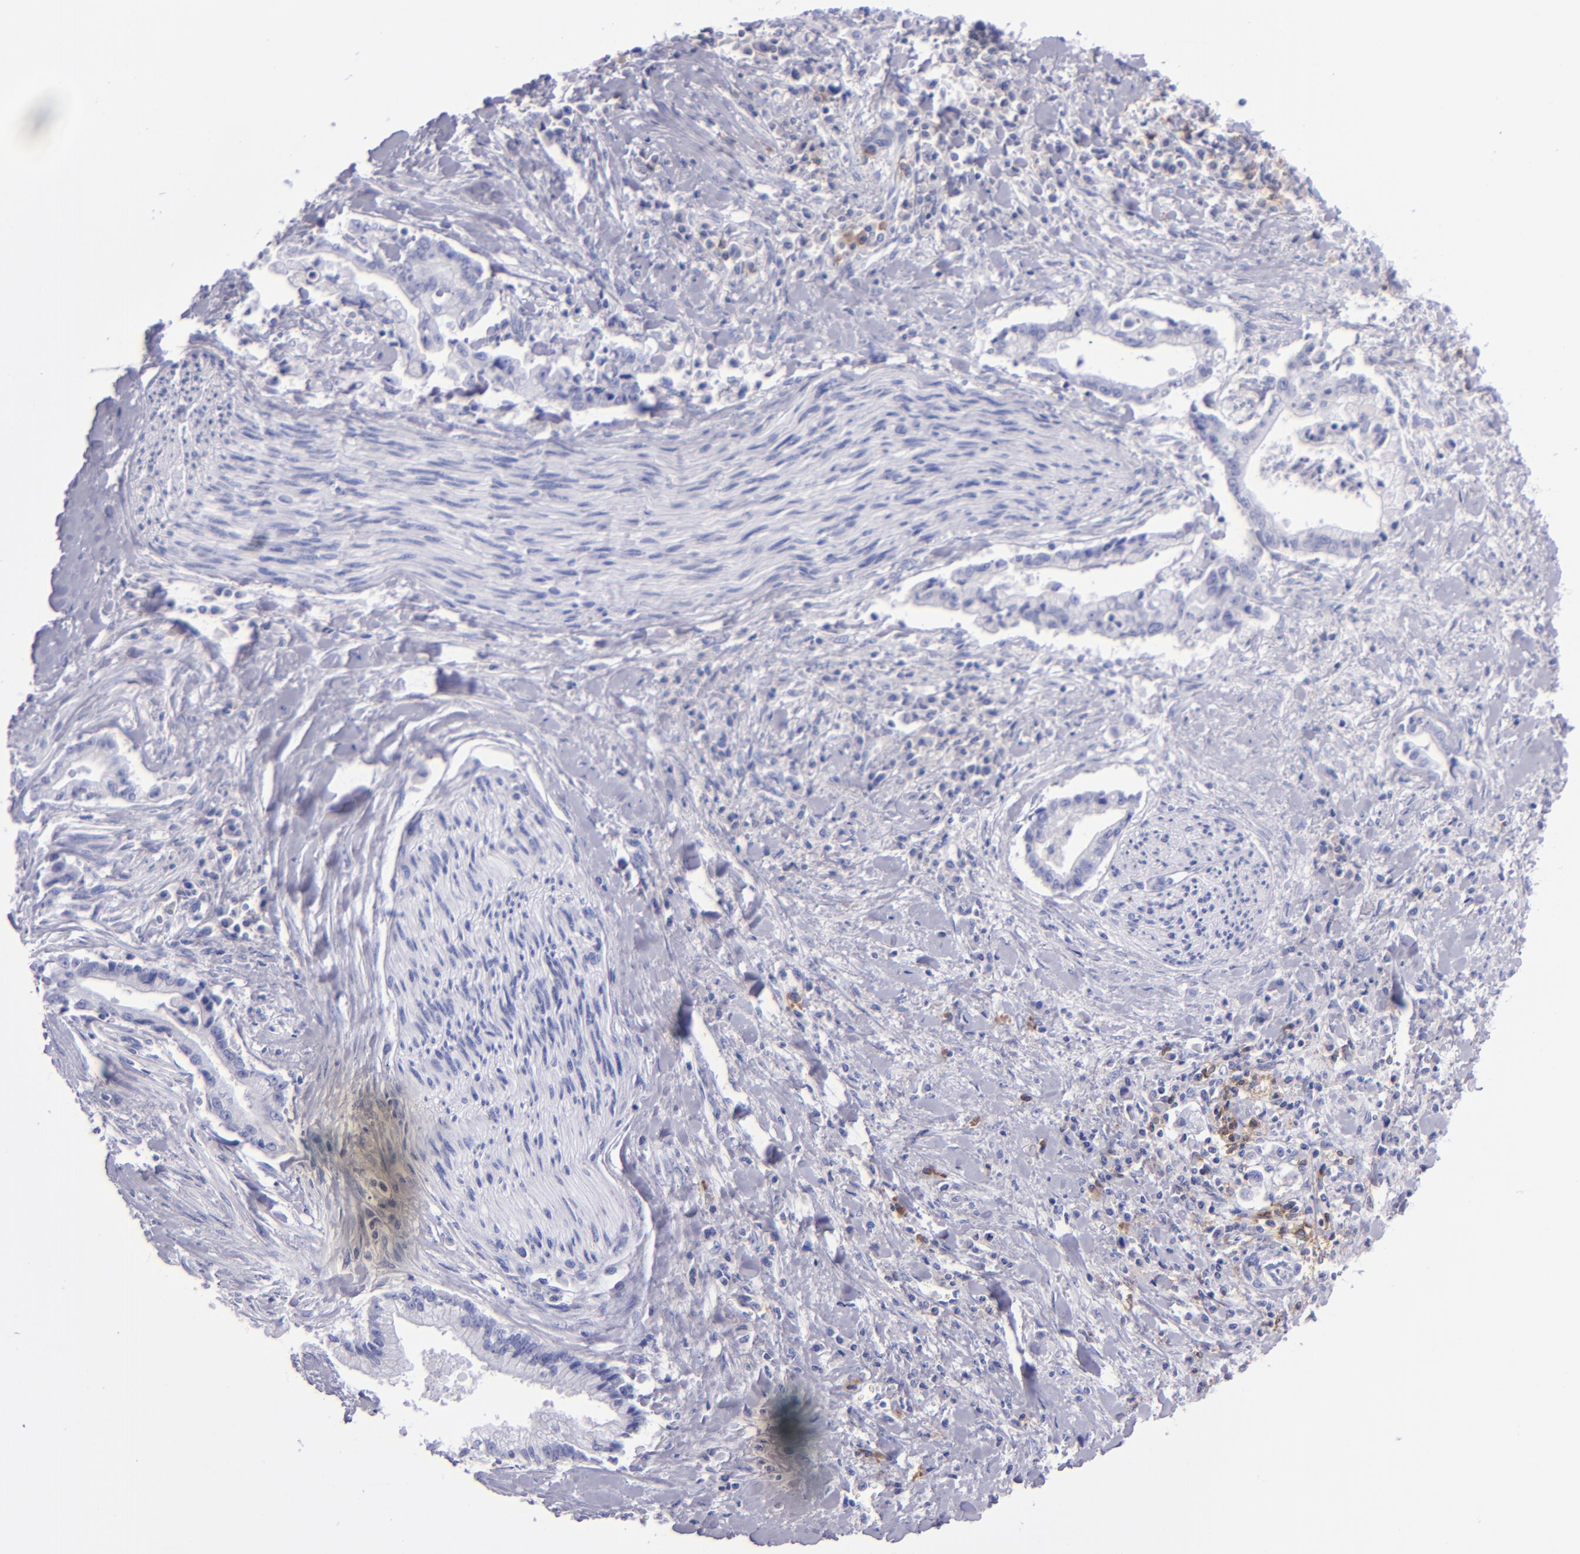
{"staining": {"intensity": "negative", "quantity": "none", "location": "none"}, "tissue": "liver cancer", "cell_type": "Tumor cells", "image_type": "cancer", "snomed": [{"axis": "morphology", "description": "Cholangiocarcinoma"}, {"axis": "topography", "description": "Liver"}], "caption": "This is an IHC image of liver cancer (cholangiocarcinoma). There is no staining in tumor cells.", "gene": "CD37", "patient": {"sex": "male", "age": 57}}